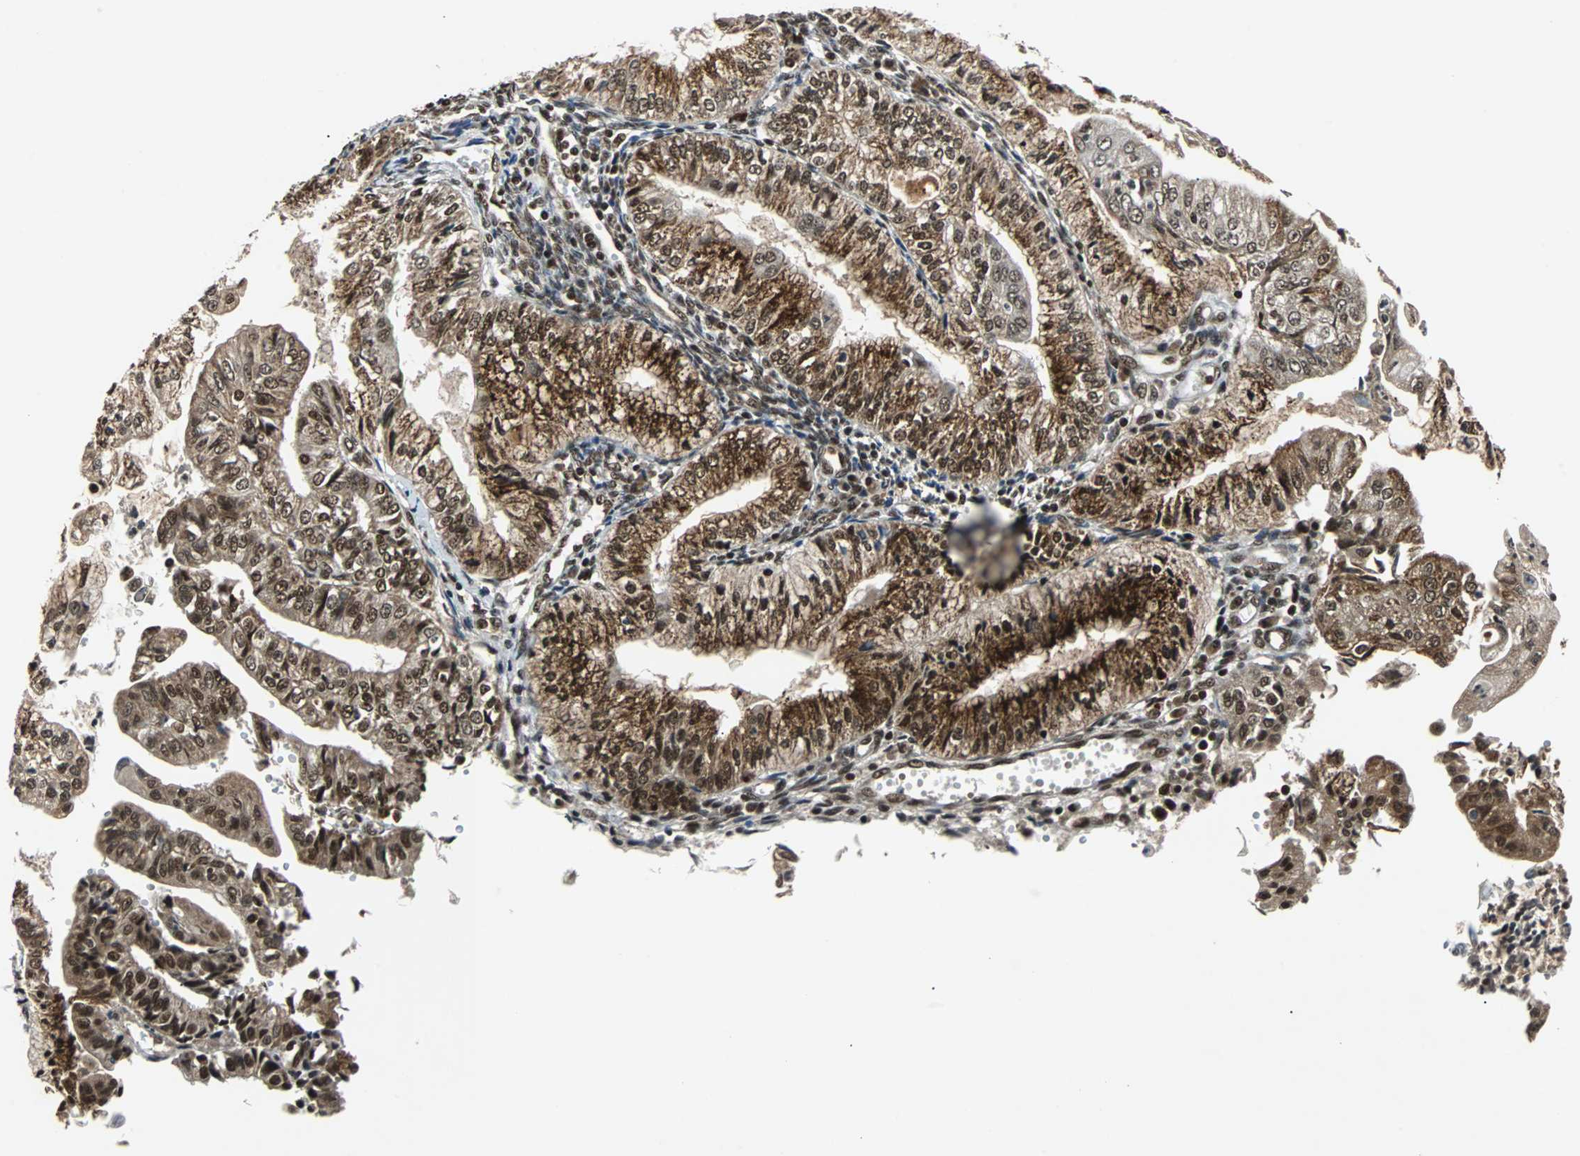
{"staining": {"intensity": "strong", "quantity": ">75%", "location": "cytoplasmic/membranous,nuclear"}, "tissue": "endometrial cancer", "cell_type": "Tumor cells", "image_type": "cancer", "snomed": [{"axis": "morphology", "description": "Adenocarcinoma, NOS"}, {"axis": "topography", "description": "Endometrium"}], "caption": "Tumor cells display high levels of strong cytoplasmic/membranous and nuclear positivity in approximately >75% of cells in endometrial adenocarcinoma.", "gene": "TAF5", "patient": {"sex": "female", "age": 59}}